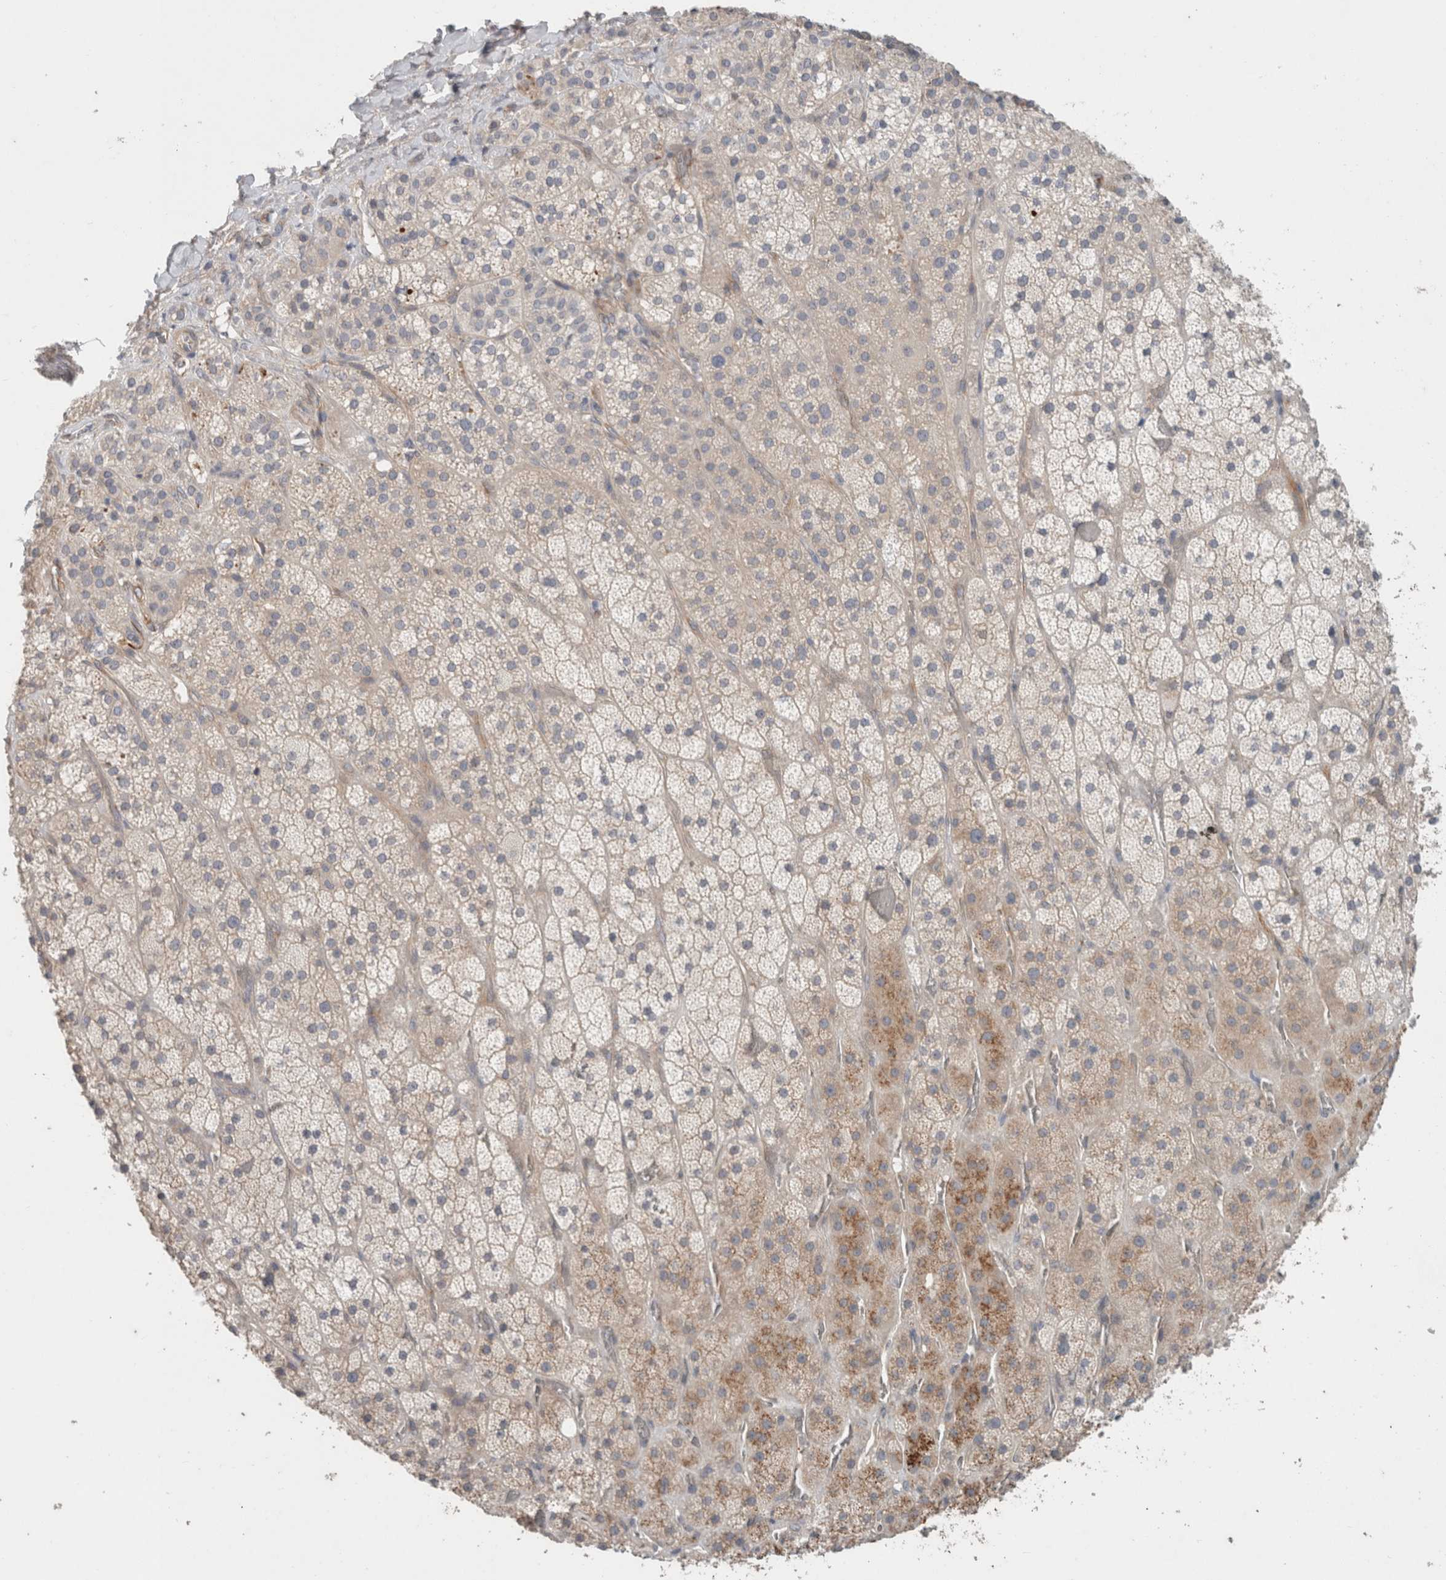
{"staining": {"intensity": "moderate", "quantity": "<25%", "location": "cytoplasmic/membranous"}, "tissue": "adrenal gland", "cell_type": "Glandular cells", "image_type": "normal", "snomed": [{"axis": "morphology", "description": "Normal tissue, NOS"}, {"axis": "topography", "description": "Adrenal gland"}], "caption": "Immunohistochemical staining of normal human adrenal gland demonstrates <25% levels of moderate cytoplasmic/membranous protein staining in about <25% of glandular cells. The staining was performed using DAB (3,3'-diaminobenzidine), with brown indicating positive protein expression. Nuclei are stained blue with hematoxylin.", "gene": "RASAL2", "patient": {"sex": "male", "age": 57}}